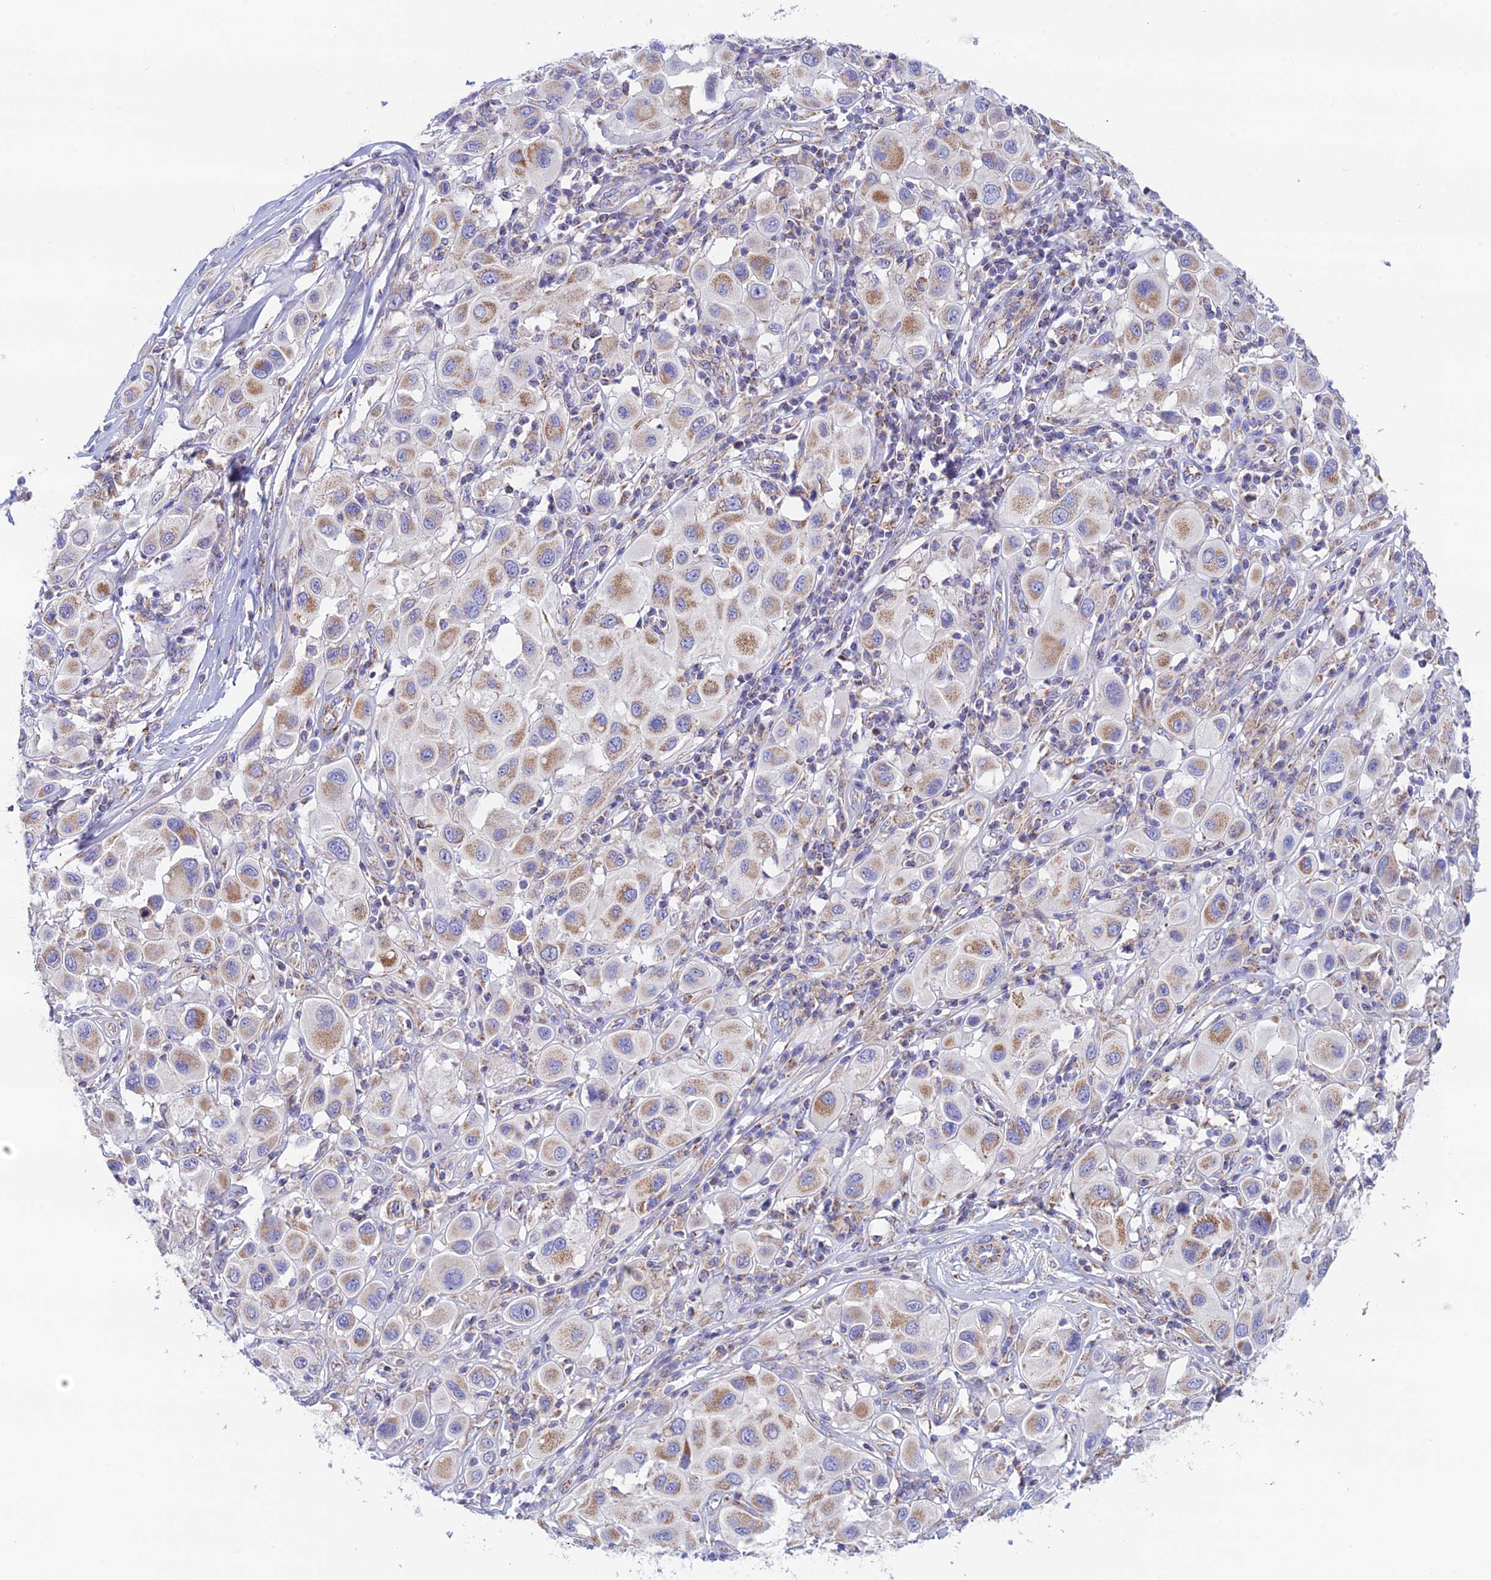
{"staining": {"intensity": "moderate", "quantity": "25%-75%", "location": "cytoplasmic/membranous"}, "tissue": "melanoma", "cell_type": "Tumor cells", "image_type": "cancer", "snomed": [{"axis": "morphology", "description": "Malignant melanoma, Metastatic site"}, {"axis": "topography", "description": "Skin"}], "caption": "Protein expression analysis of malignant melanoma (metastatic site) displays moderate cytoplasmic/membranous expression in about 25%-75% of tumor cells.", "gene": "HSDL2", "patient": {"sex": "male", "age": 41}}